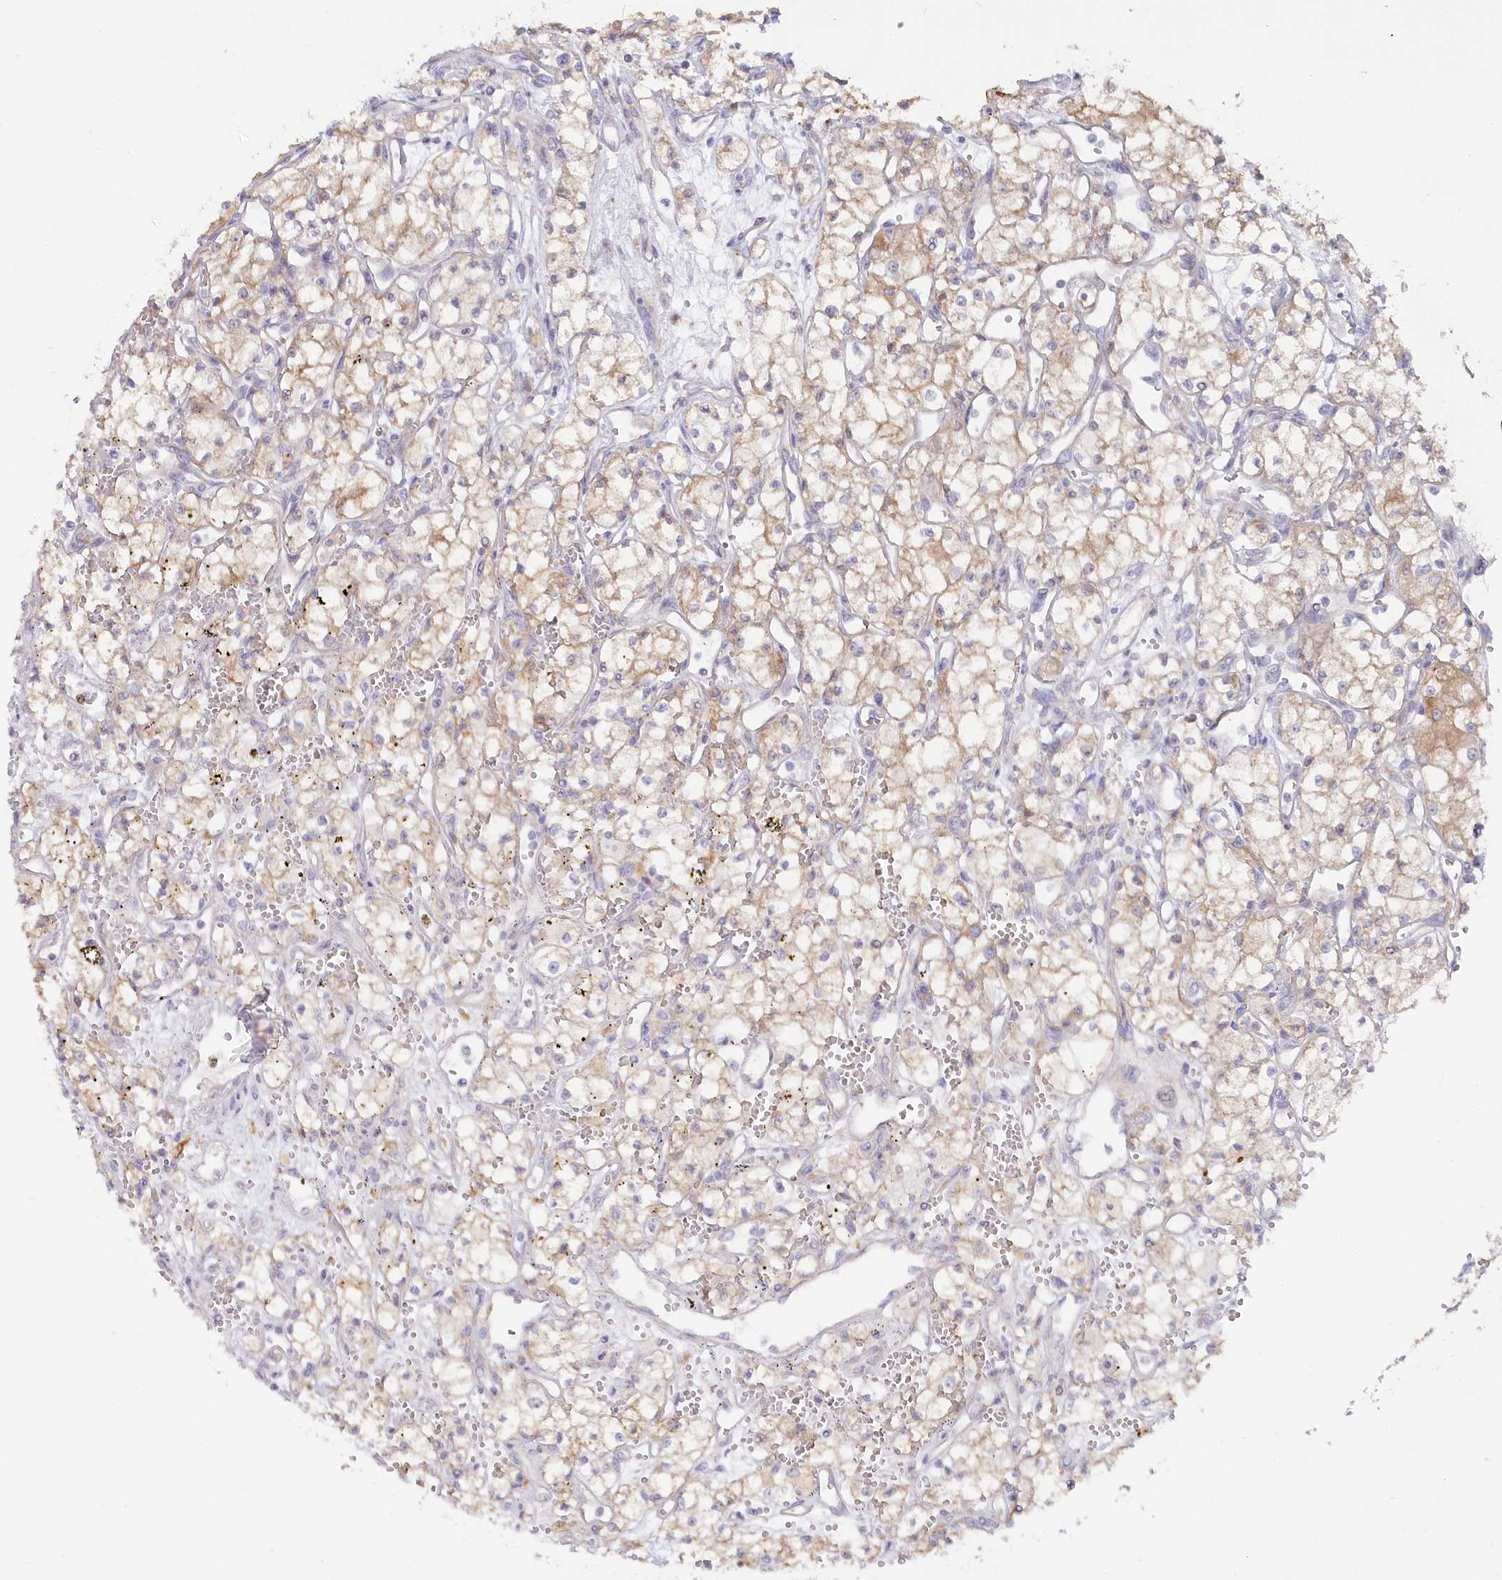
{"staining": {"intensity": "weak", "quantity": ">75%", "location": "cytoplasmic/membranous"}, "tissue": "renal cancer", "cell_type": "Tumor cells", "image_type": "cancer", "snomed": [{"axis": "morphology", "description": "Adenocarcinoma, NOS"}, {"axis": "topography", "description": "Kidney"}], "caption": "Brown immunohistochemical staining in human adenocarcinoma (renal) demonstrates weak cytoplasmic/membranous staining in about >75% of tumor cells. (DAB (3,3'-diaminobenzidine) IHC with brightfield microscopy, high magnification).", "gene": "POGLUT1", "patient": {"sex": "male", "age": 59}}